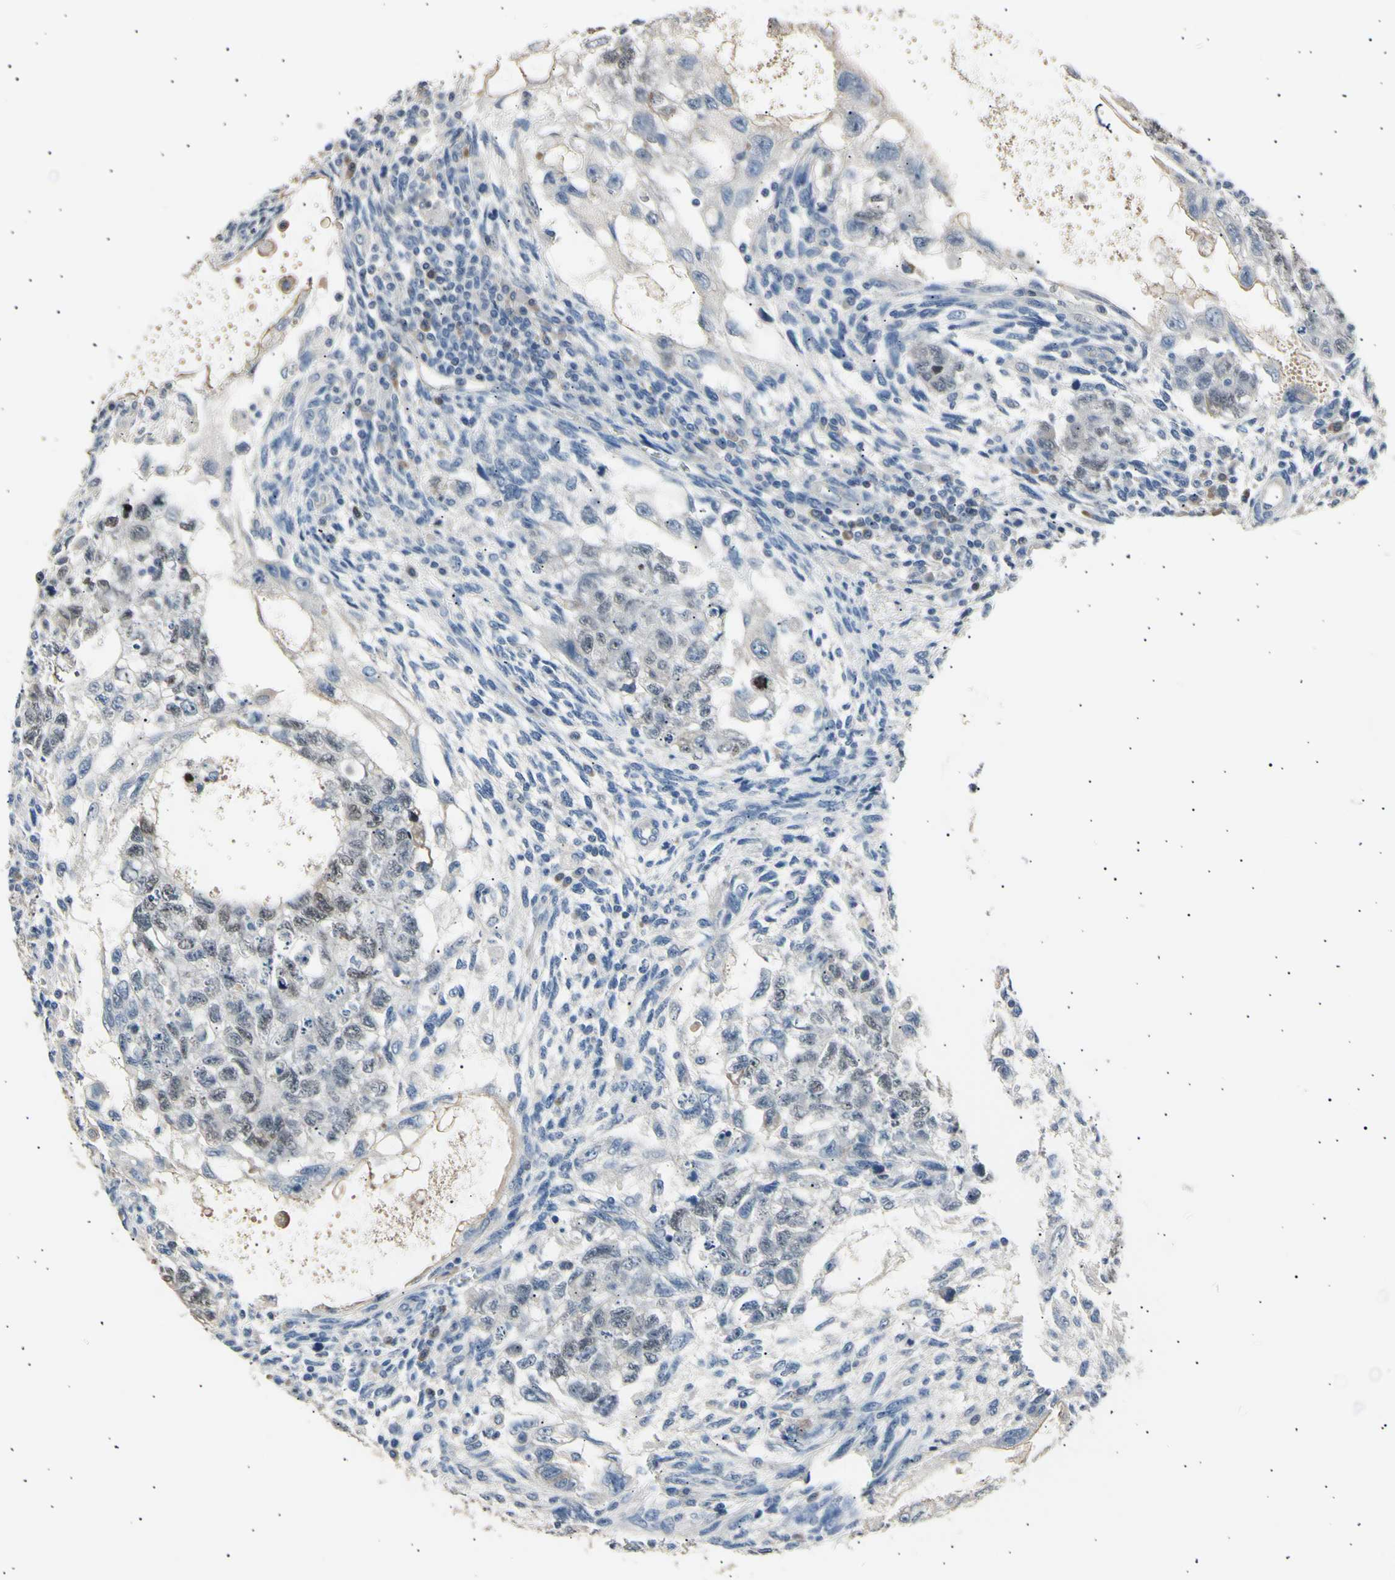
{"staining": {"intensity": "weak", "quantity": "<25%", "location": "nuclear"}, "tissue": "testis cancer", "cell_type": "Tumor cells", "image_type": "cancer", "snomed": [{"axis": "morphology", "description": "Normal tissue, NOS"}, {"axis": "morphology", "description": "Carcinoma, Embryonal, NOS"}, {"axis": "topography", "description": "Testis"}], "caption": "Immunohistochemistry of human testis cancer (embryonal carcinoma) reveals no staining in tumor cells. (DAB (3,3'-diaminobenzidine) immunohistochemistry (IHC) visualized using brightfield microscopy, high magnification).", "gene": "LDLR", "patient": {"sex": "male", "age": 36}}